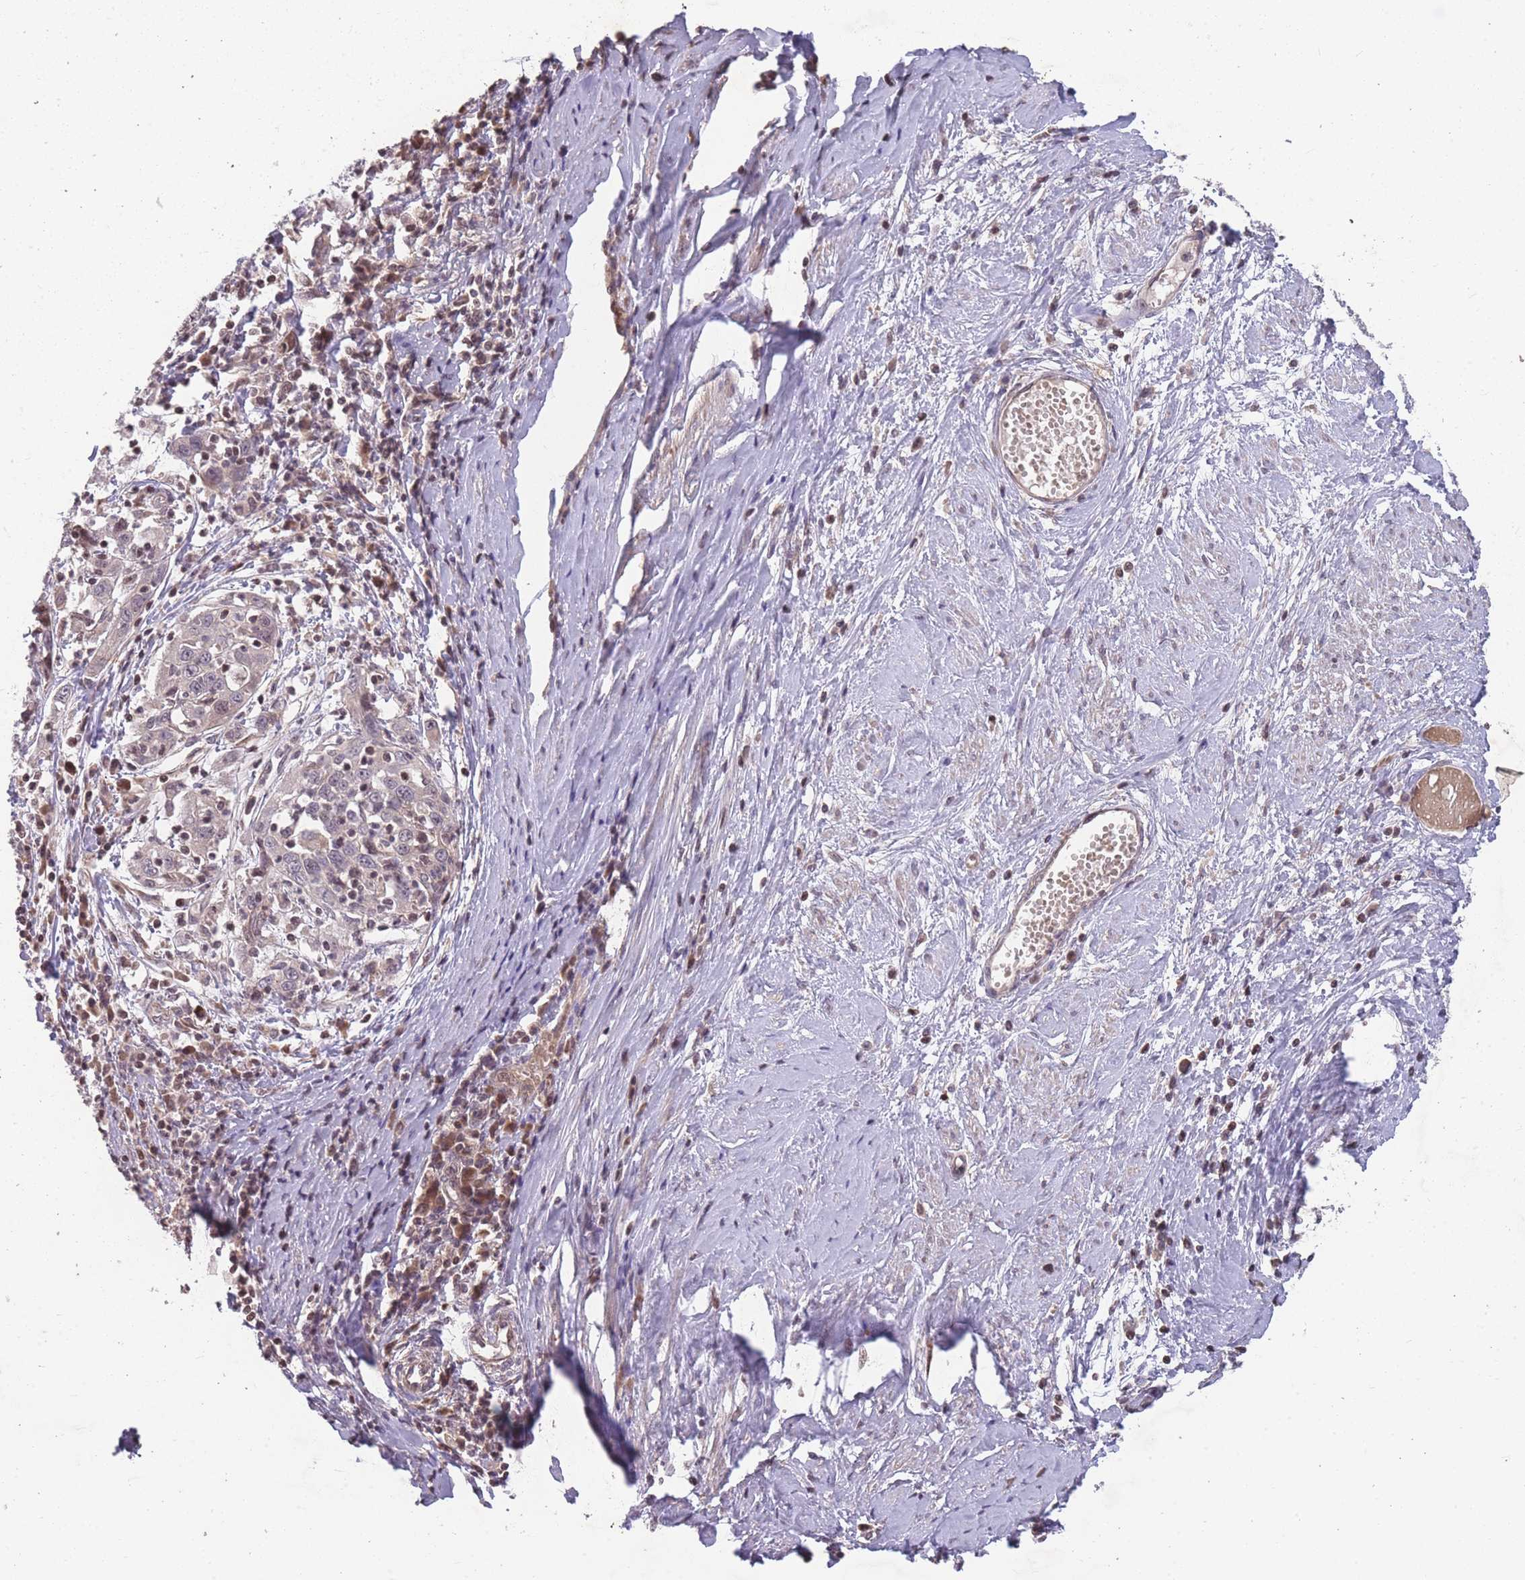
{"staining": {"intensity": "negative", "quantity": "none", "location": "none"}, "tissue": "cervical cancer", "cell_type": "Tumor cells", "image_type": "cancer", "snomed": [{"axis": "morphology", "description": "Squamous cell carcinoma, NOS"}, {"axis": "topography", "description": "Cervix"}], "caption": "An immunohistochemistry (IHC) photomicrograph of cervical squamous cell carcinoma is shown. There is no staining in tumor cells of cervical squamous cell carcinoma.", "gene": "GGT5", "patient": {"sex": "female", "age": 46}}